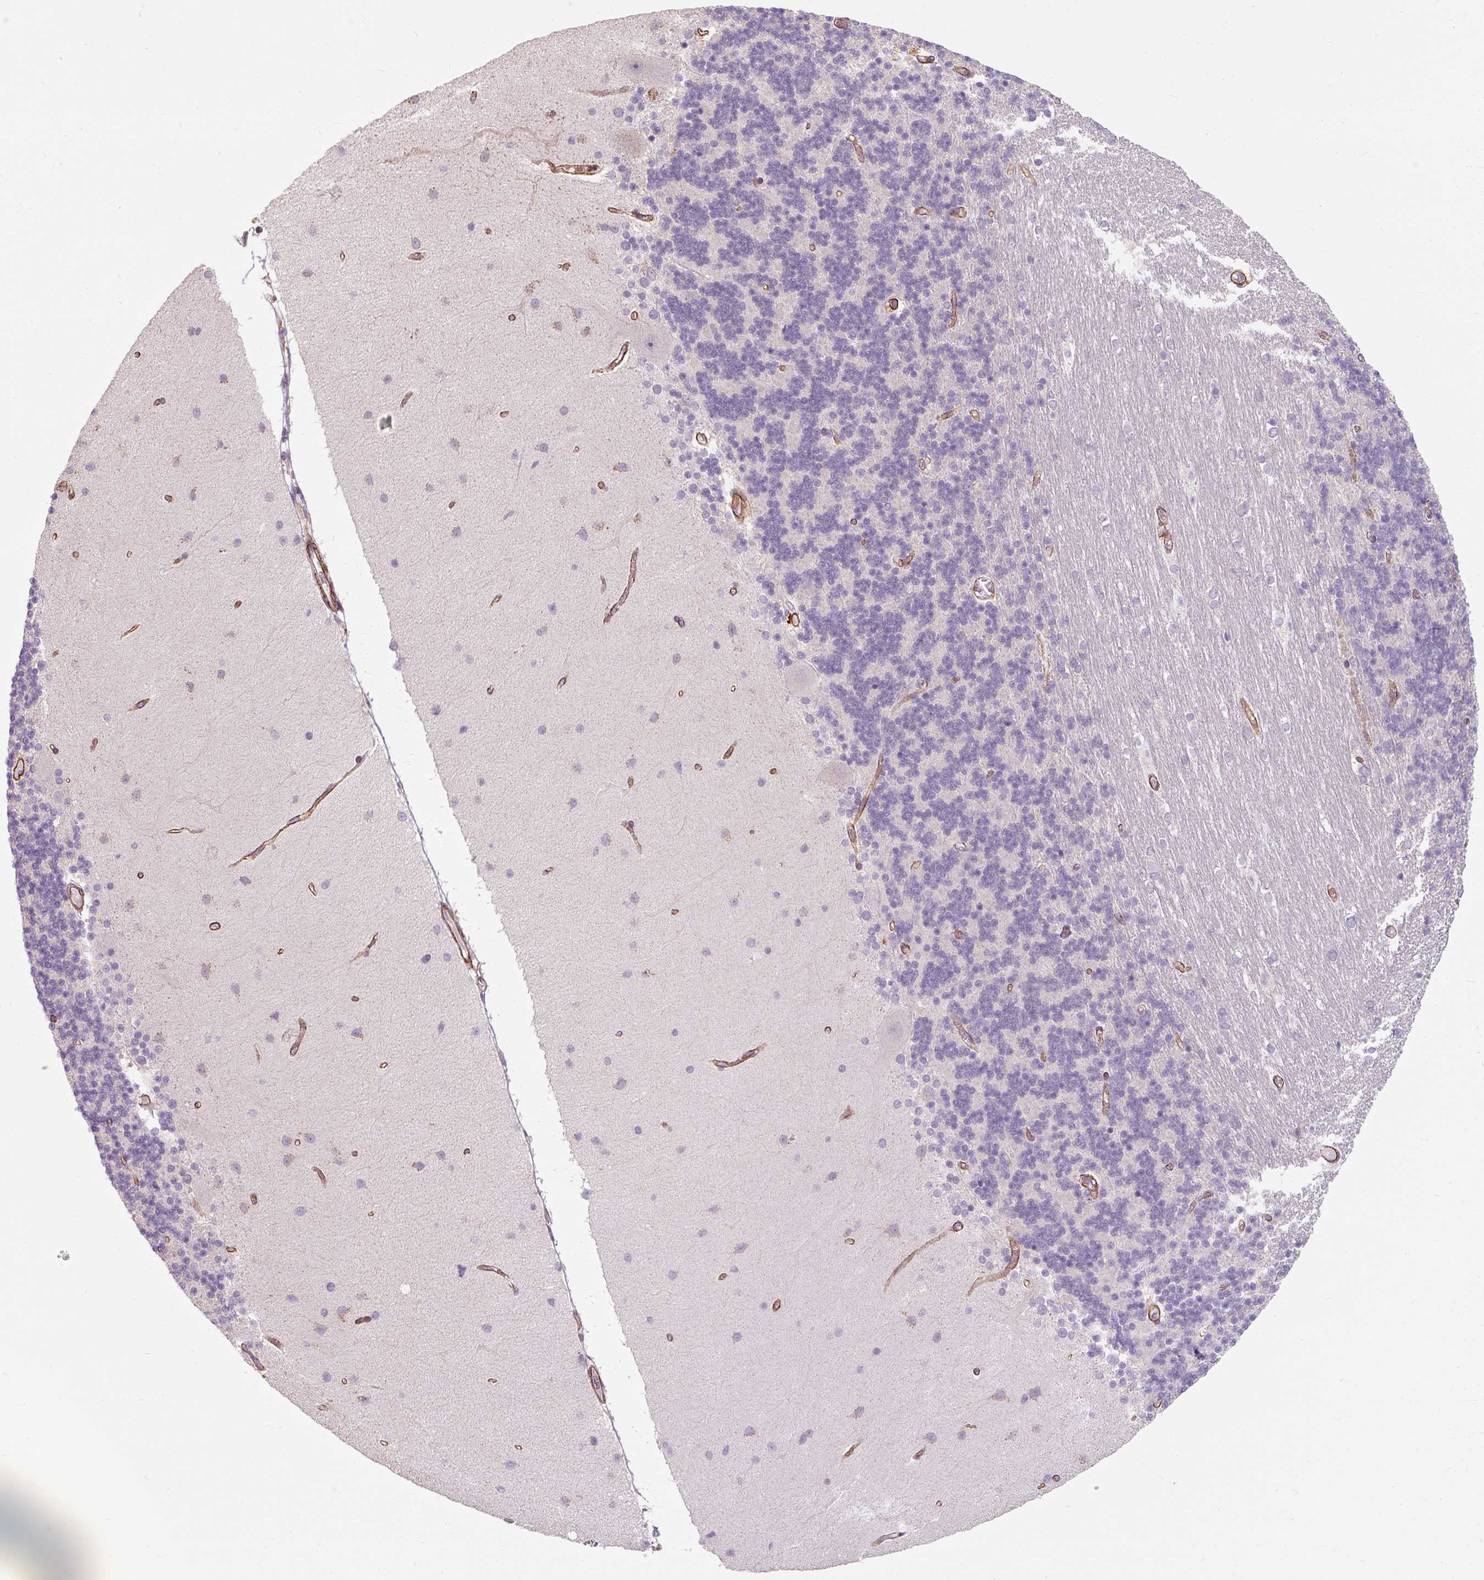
{"staining": {"intensity": "negative", "quantity": "none", "location": "none"}, "tissue": "cerebellum", "cell_type": "Cells in granular layer", "image_type": "normal", "snomed": [{"axis": "morphology", "description": "Normal tissue, NOS"}, {"axis": "topography", "description": "Cerebellum"}], "caption": "The micrograph displays no staining of cells in granular layer in unremarkable cerebellum. Brightfield microscopy of immunohistochemistry stained with DAB (brown) and hematoxylin (blue), captured at high magnification.", "gene": "MRPS5", "patient": {"sex": "female", "age": 54}}